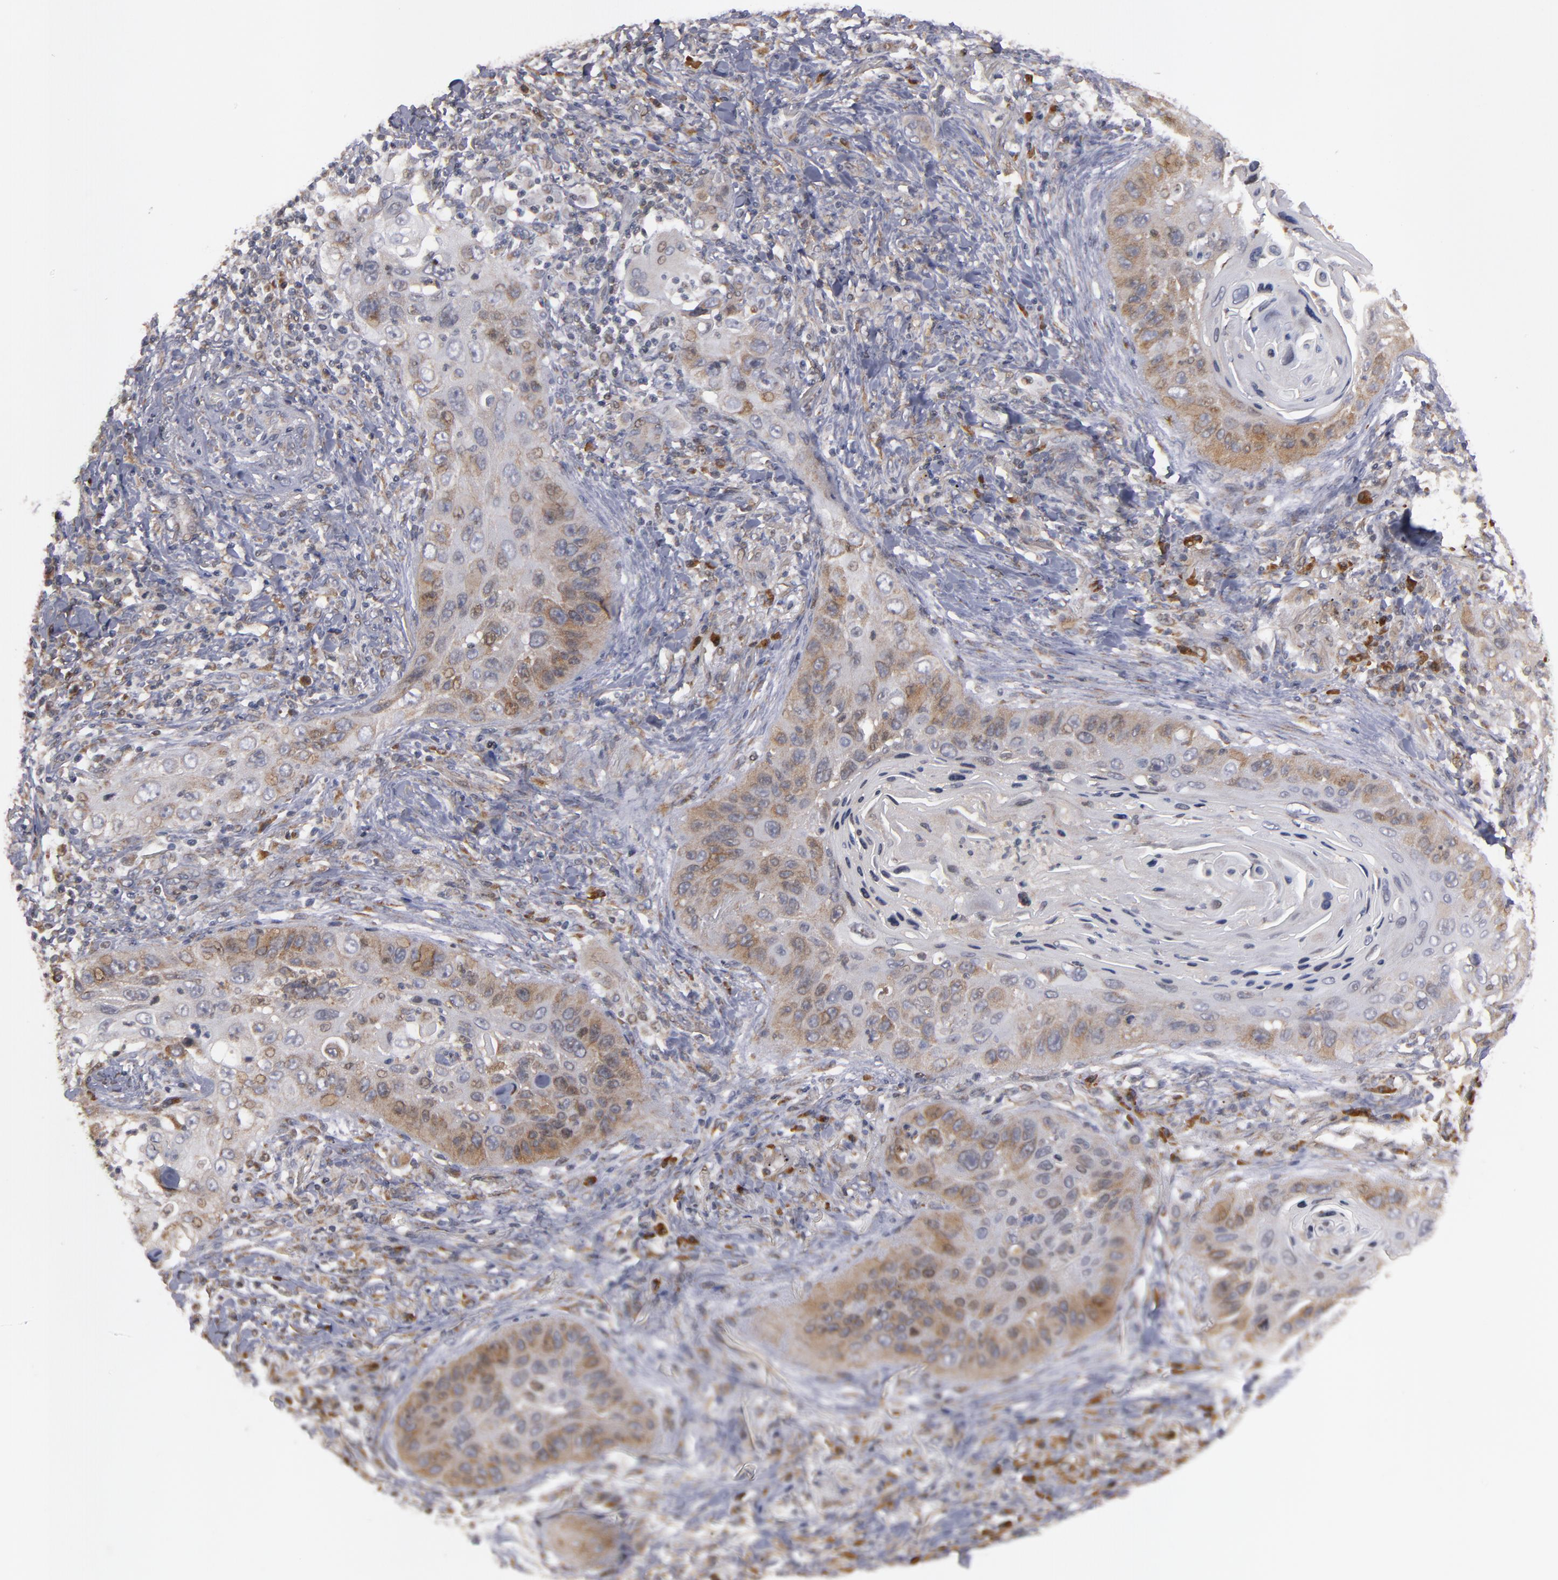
{"staining": {"intensity": "weak", "quantity": "25%-75%", "location": "cytoplasmic/membranous"}, "tissue": "lung cancer", "cell_type": "Tumor cells", "image_type": "cancer", "snomed": [{"axis": "morphology", "description": "Squamous cell carcinoma, NOS"}, {"axis": "topography", "description": "Lung"}], "caption": "Human squamous cell carcinoma (lung) stained for a protein (brown) displays weak cytoplasmic/membranous positive expression in about 25%-75% of tumor cells.", "gene": "SND1", "patient": {"sex": "female", "age": 67}}